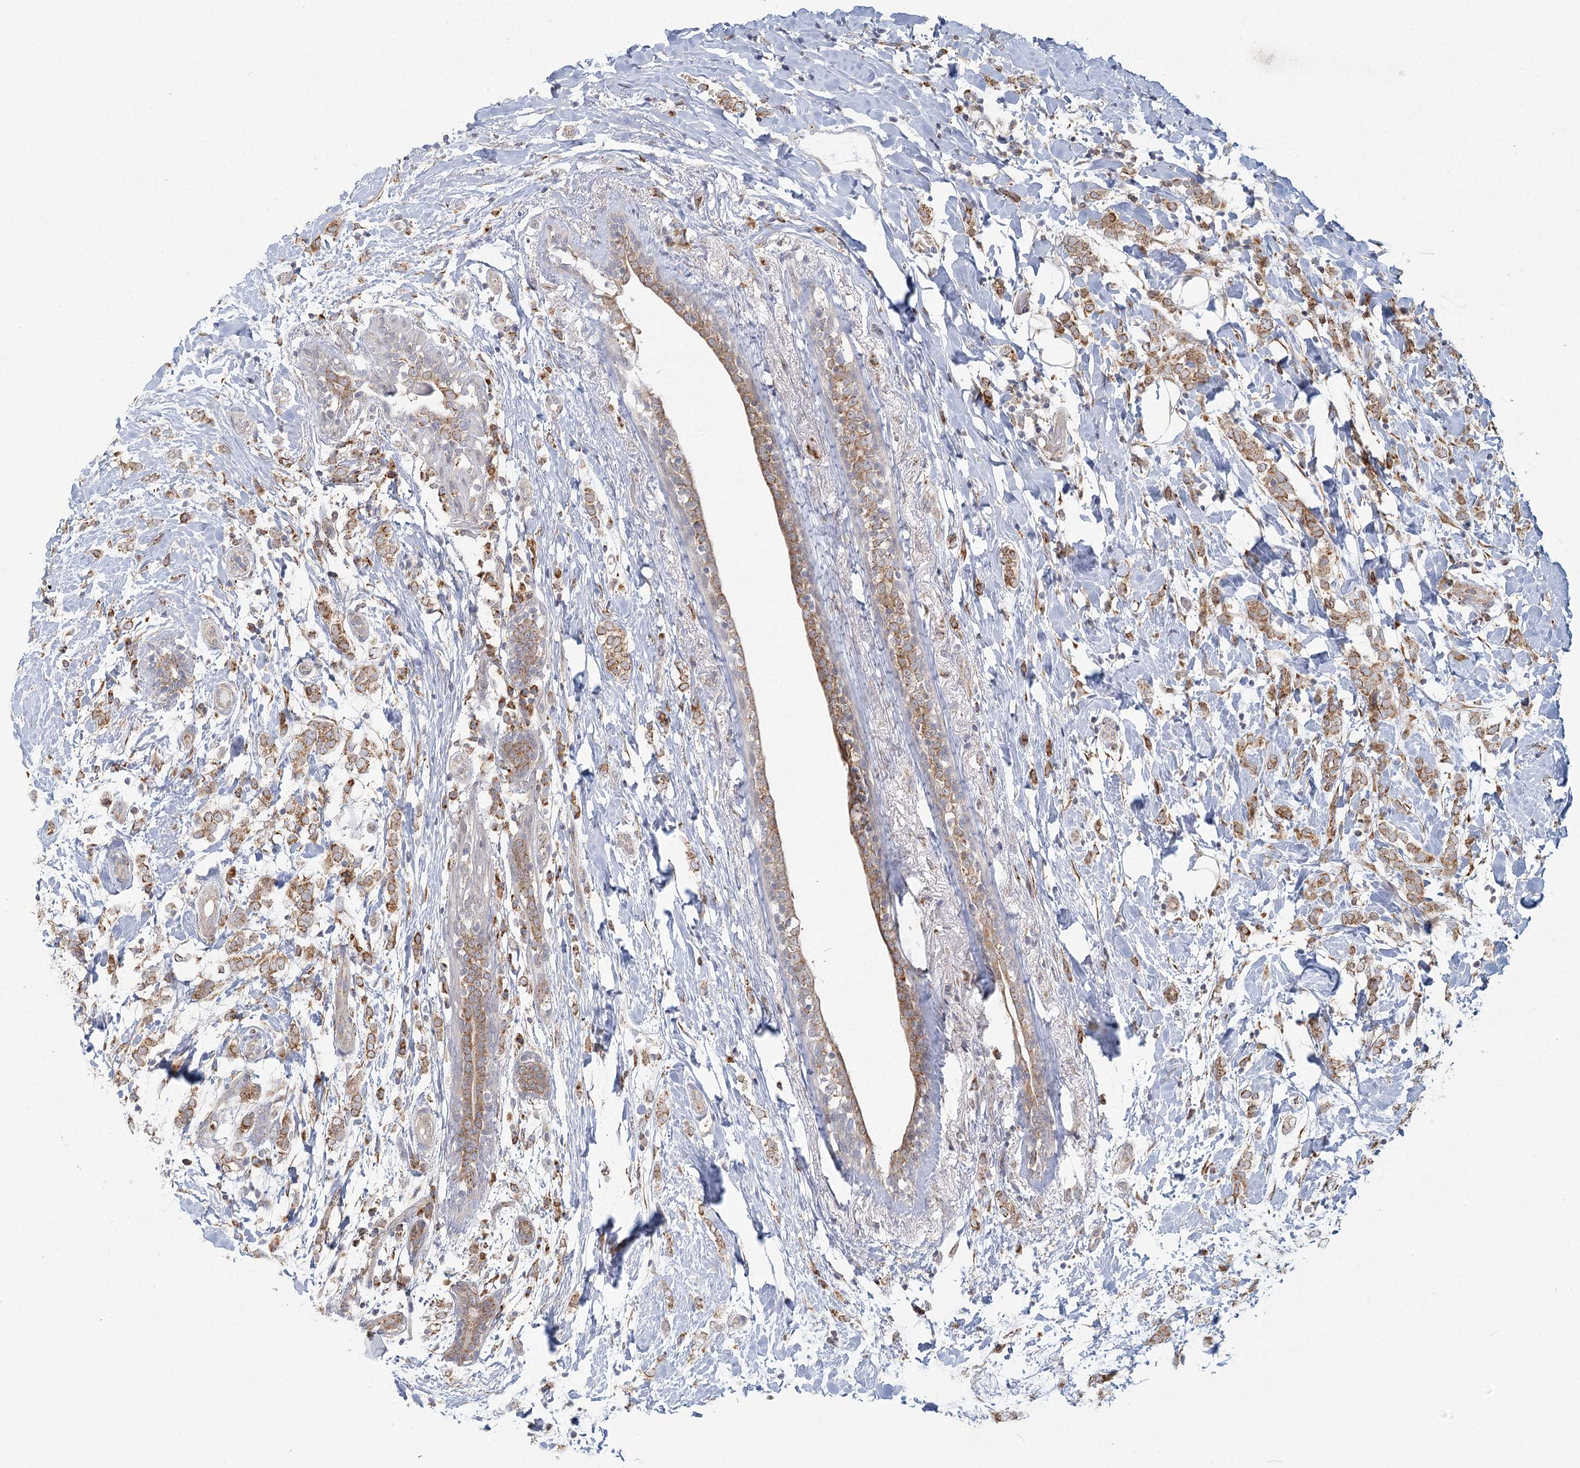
{"staining": {"intensity": "moderate", "quantity": ">75%", "location": "cytoplasmic/membranous"}, "tissue": "breast cancer", "cell_type": "Tumor cells", "image_type": "cancer", "snomed": [{"axis": "morphology", "description": "Normal tissue, NOS"}, {"axis": "morphology", "description": "Lobular carcinoma"}, {"axis": "topography", "description": "Breast"}], "caption": "Moderate cytoplasmic/membranous expression is seen in approximately >75% of tumor cells in lobular carcinoma (breast). The protein of interest is stained brown, and the nuclei are stained in blue (DAB IHC with brightfield microscopy, high magnification).", "gene": "LACTB", "patient": {"sex": "female", "age": 47}}